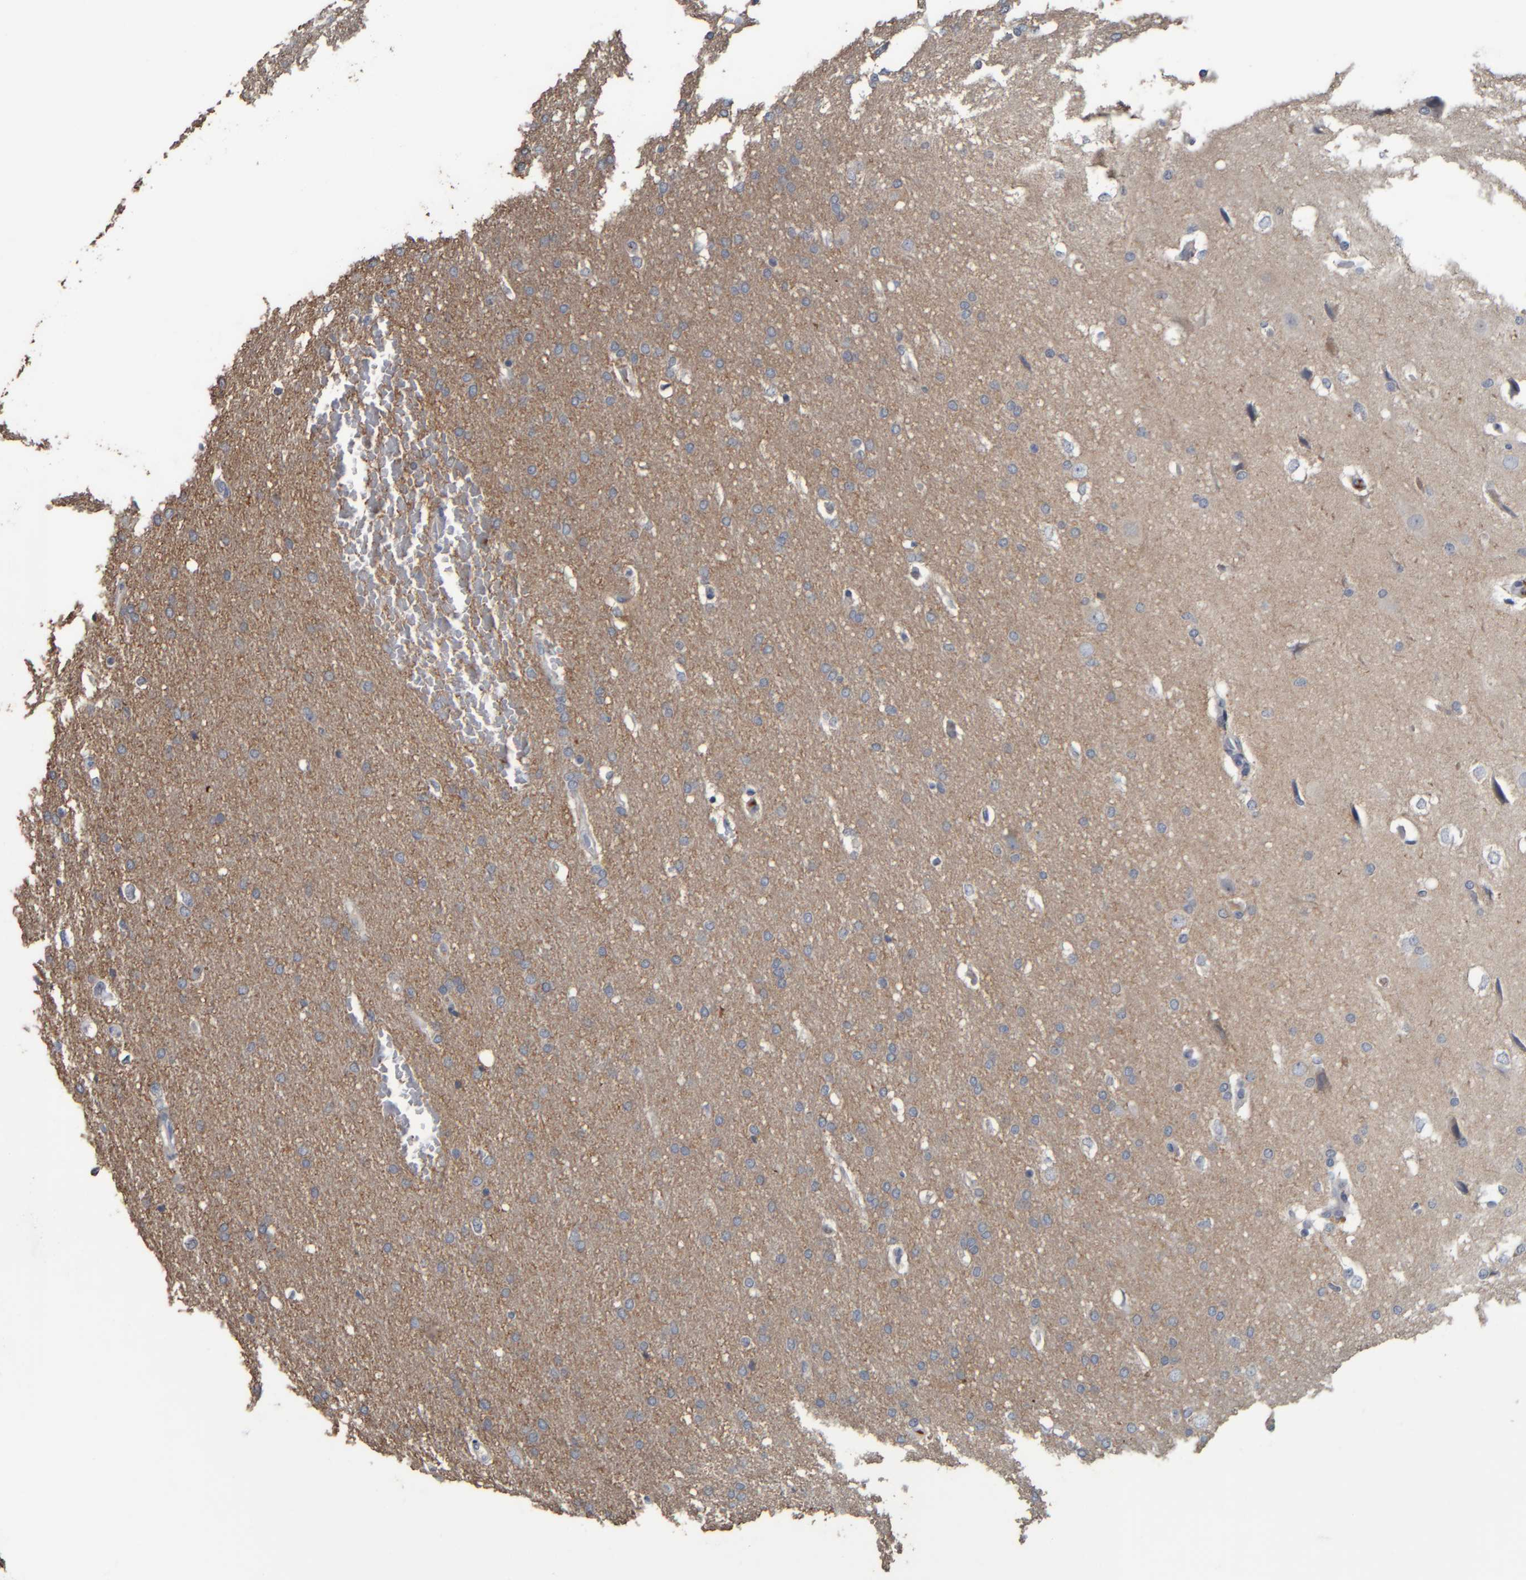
{"staining": {"intensity": "negative", "quantity": "none", "location": "none"}, "tissue": "glioma", "cell_type": "Tumor cells", "image_type": "cancer", "snomed": [{"axis": "morphology", "description": "Glioma, malignant, Low grade"}, {"axis": "topography", "description": "Brain"}], "caption": "Tumor cells show no significant protein staining in glioma.", "gene": "CAVIN4", "patient": {"sex": "female", "age": 37}}